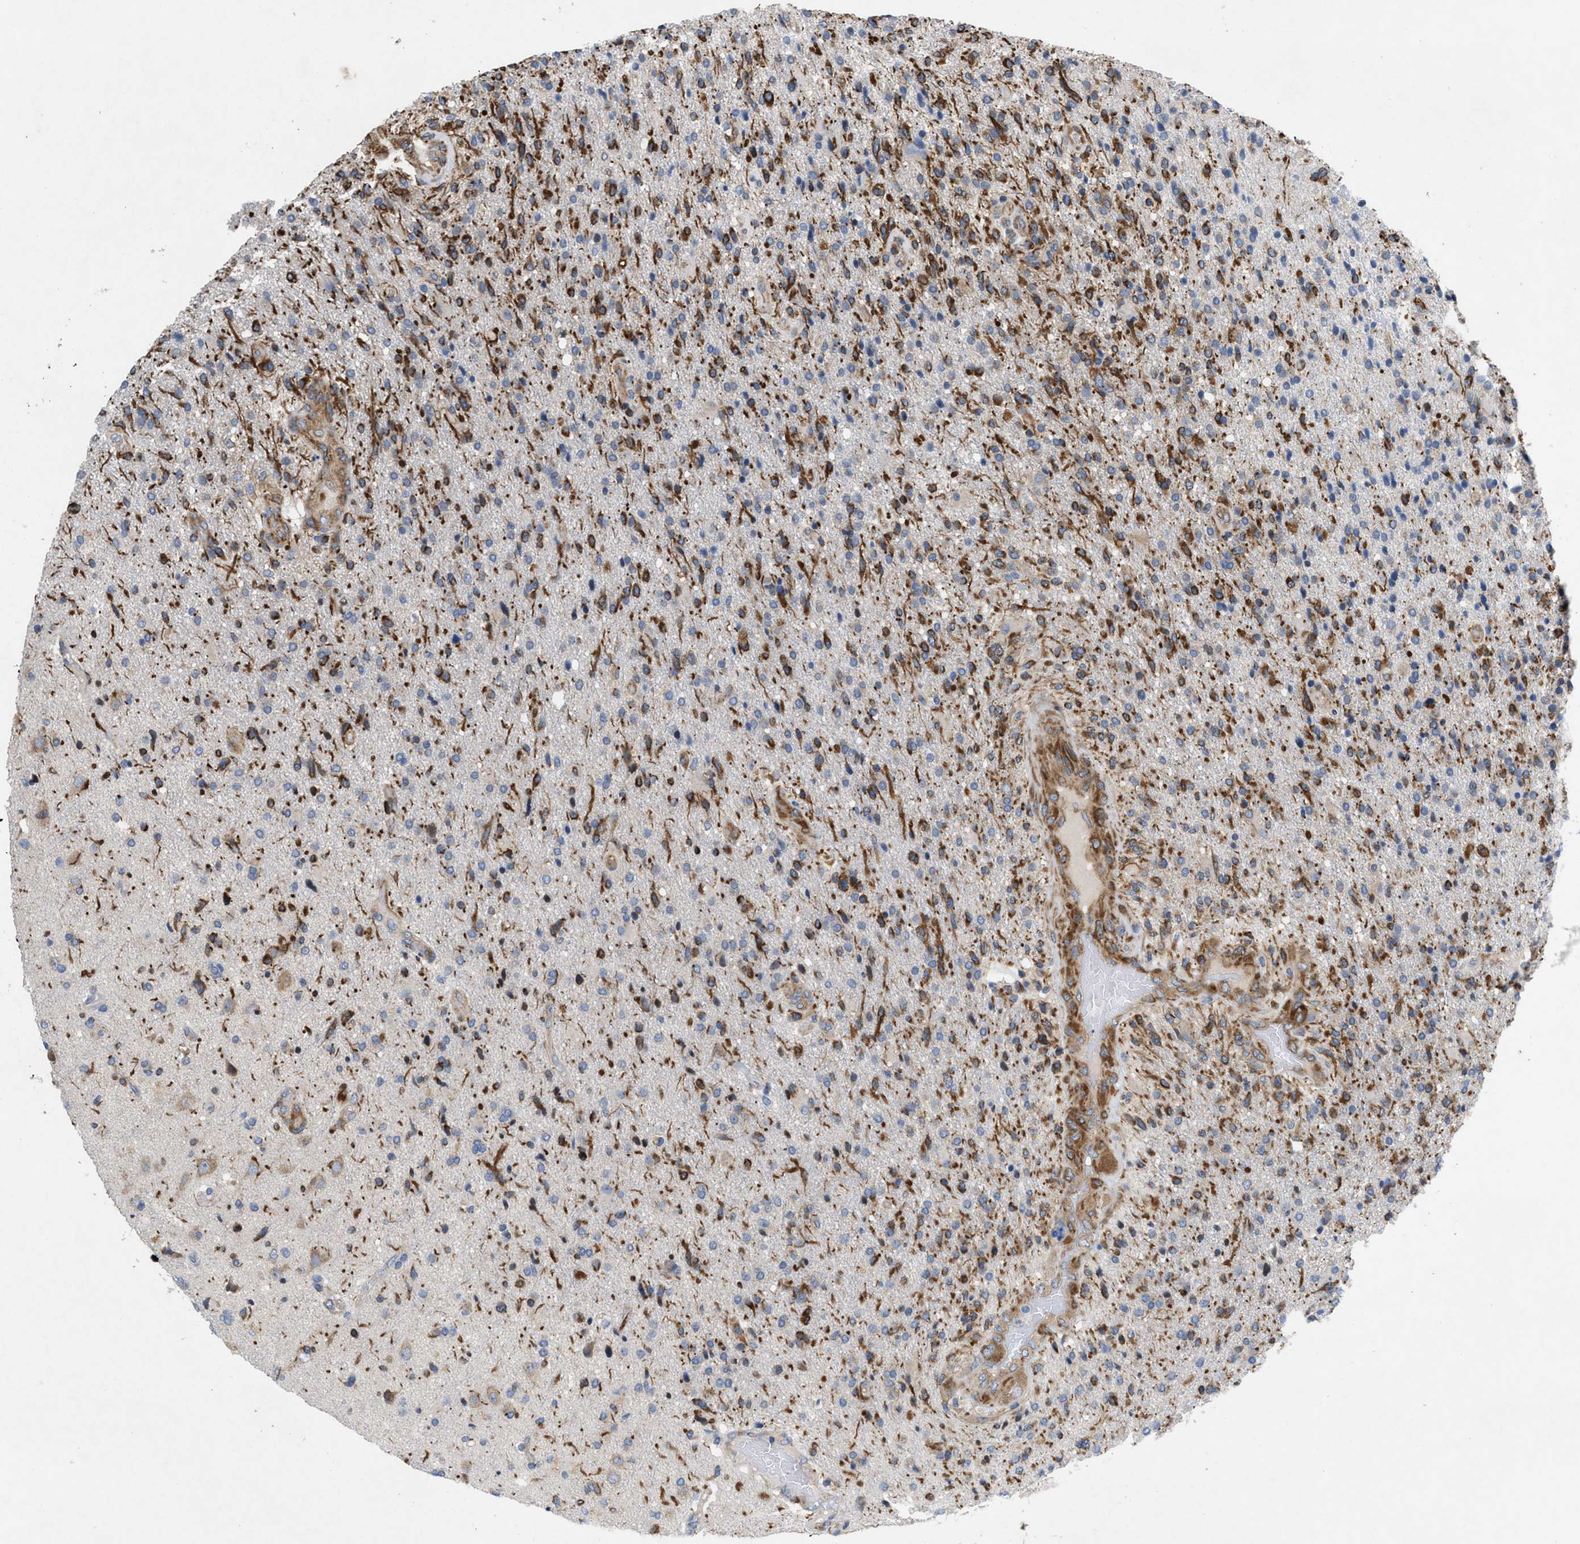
{"staining": {"intensity": "strong", "quantity": ">75%", "location": "cytoplasmic/membranous"}, "tissue": "glioma", "cell_type": "Tumor cells", "image_type": "cancer", "snomed": [{"axis": "morphology", "description": "Glioma, malignant, High grade"}, {"axis": "topography", "description": "Brain"}], "caption": "There is high levels of strong cytoplasmic/membranous expression in tumor cells of malignant glioma (high-grade), as demonstrated by immunohistochemical staining (brown color).", "gene": "UBAP2", "patient": {"sex": "male", "age": 72}}